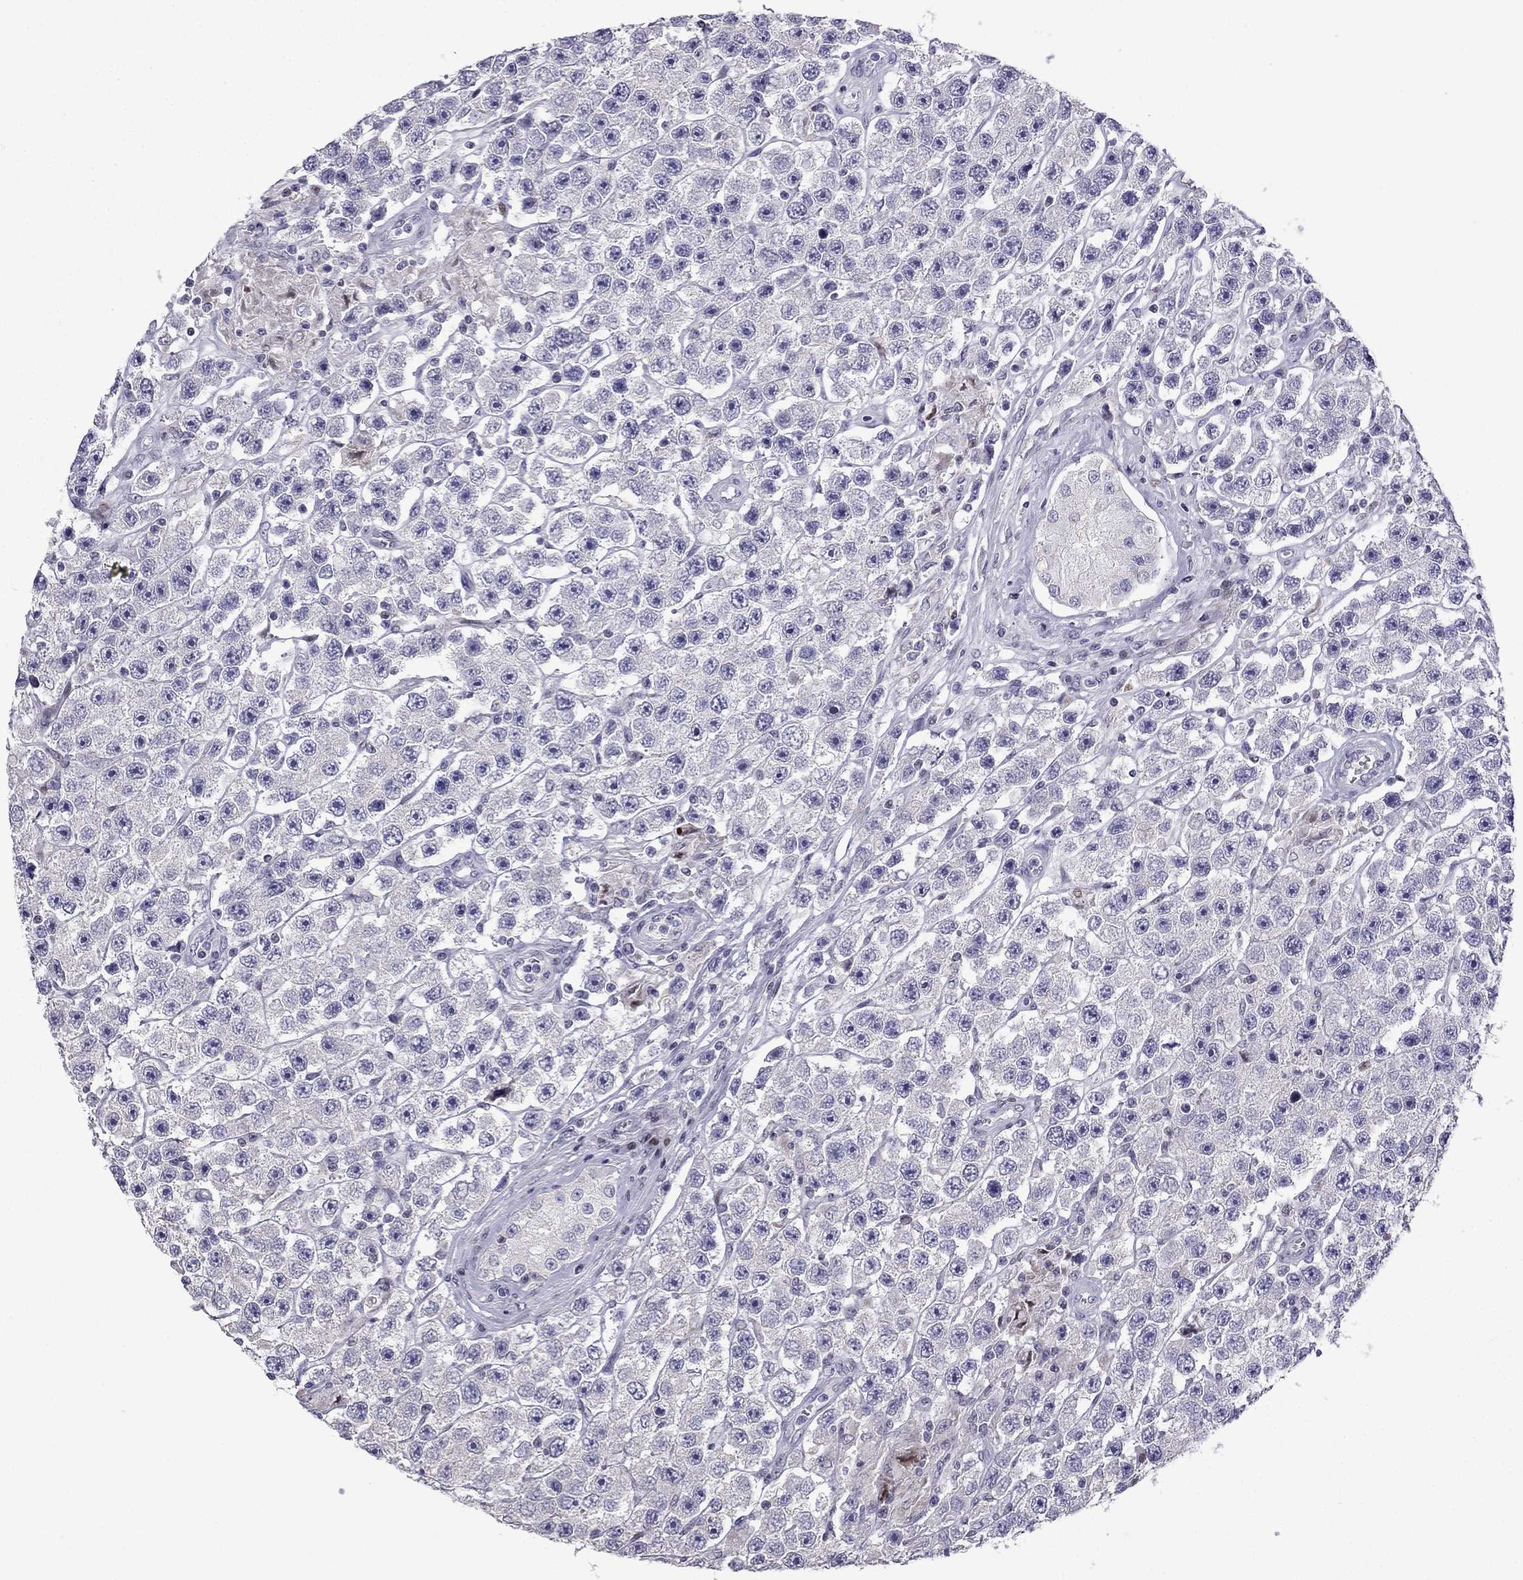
{"staining": {"intensity": "negative", "quantity": "none", "location": "none"}, "tissue": "testis cancer", "cell_type": "Tumor cells", "image_type": "cancer", "snomed": [{"axis": "morphology", "description": "Seminoma, NOS"}, {"axis": "topography", "description": "Testis"}], "caption": "The histopathology image exhibits no staining of tumor cells in testis seminoma.", "gene": "CFAP70", "patient": {"sex": "male", "age": 45}}